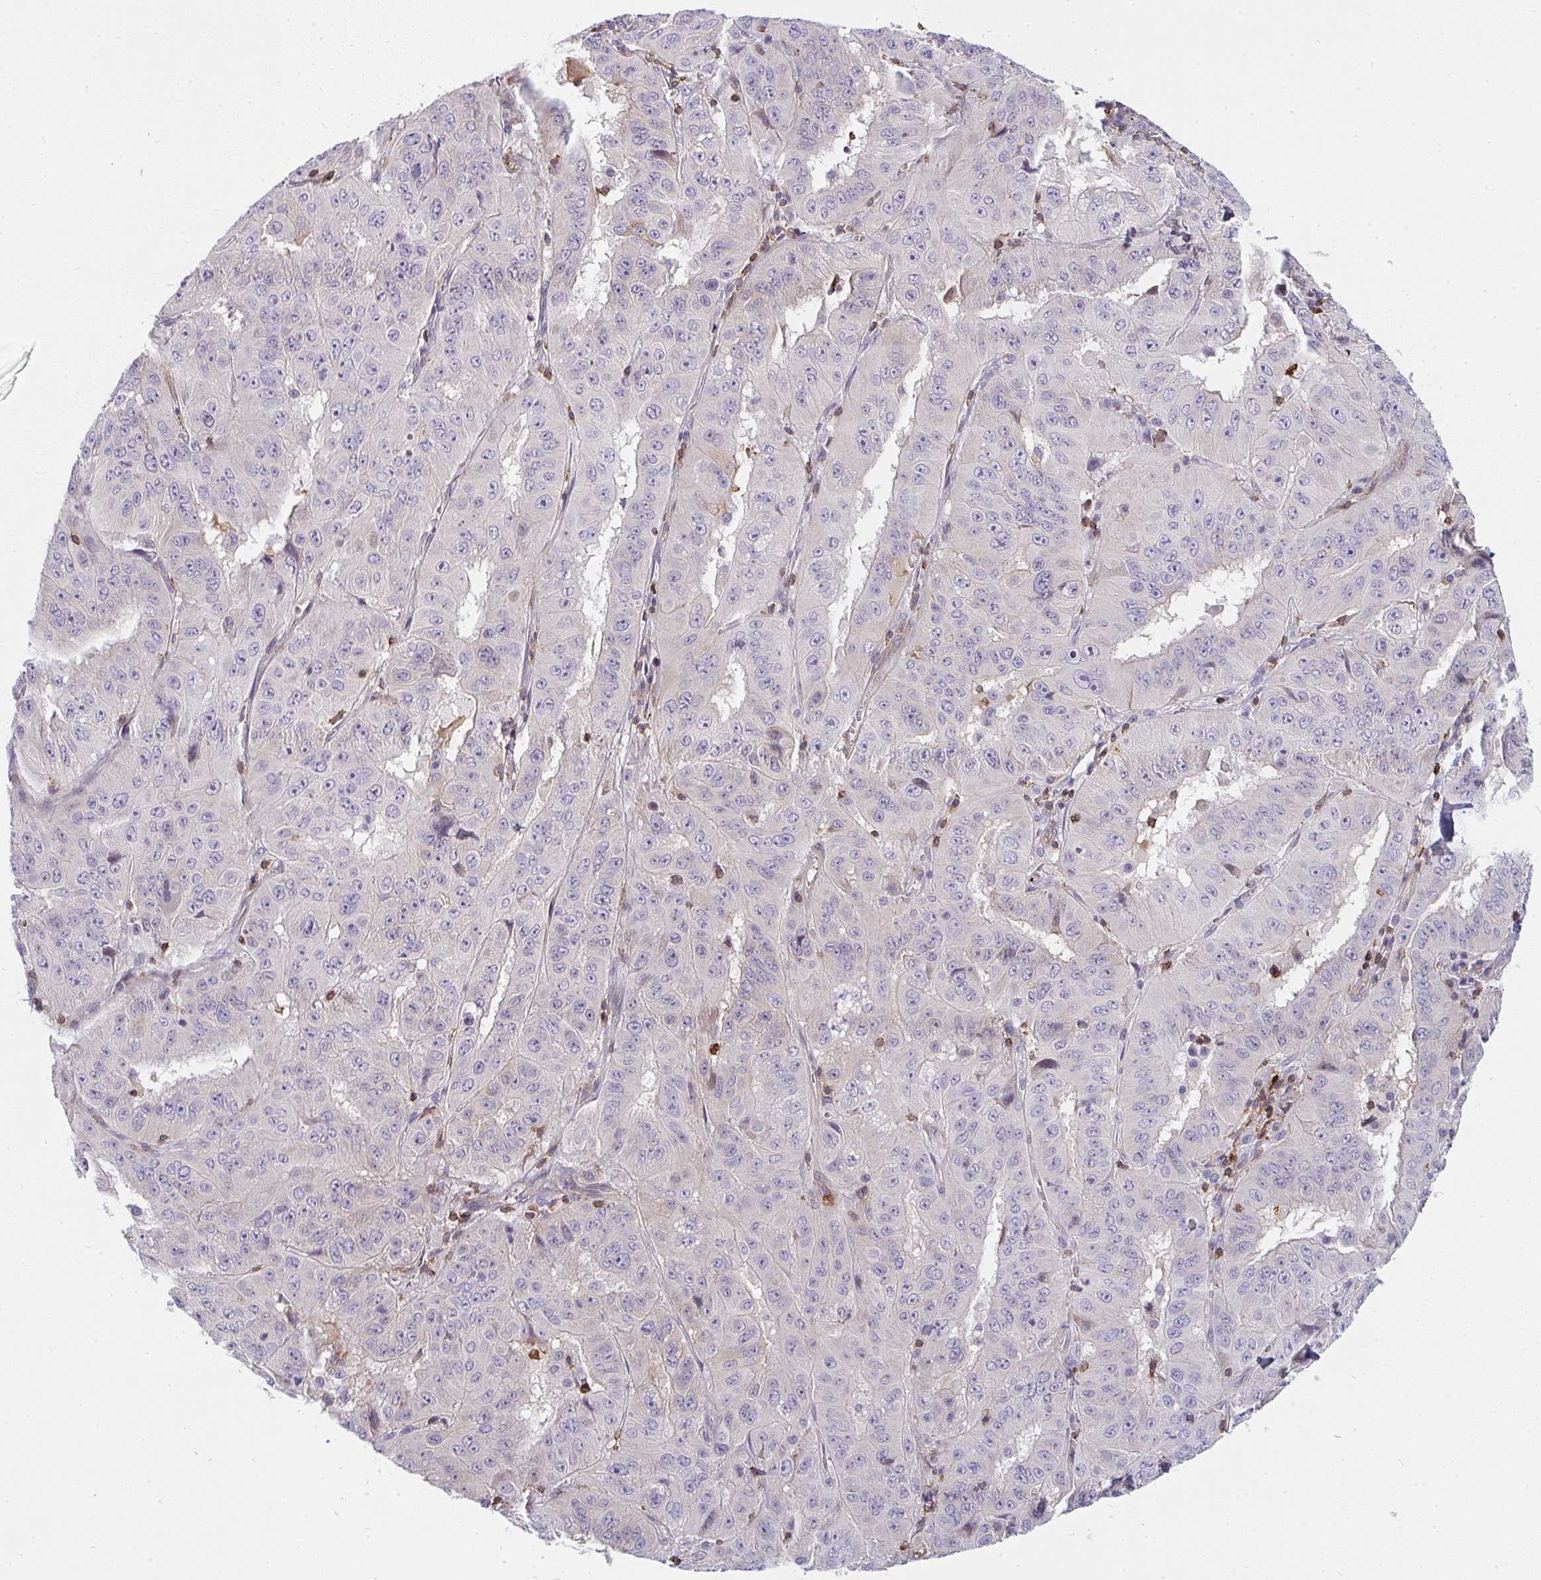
{"staining": {"intensity": "negative", "quantity": "none", "location": "none"}, "tissue": "pancreatic cancer", "cell_type": "Tumor cells", "image_type": "cancer", "snomed": [{"axis": "morphology", "description": "Adenocarcinoma, NOS"}, {"axis": "topography", "description": "Pancreas"}], "caption": "Human pancreatic cancer stained for a protein using immunohistochemistry (IHC) reveals no positivity in tumor cells.", "gene": "CSF3R", "patient": {"sex": "male", "age": 63}}